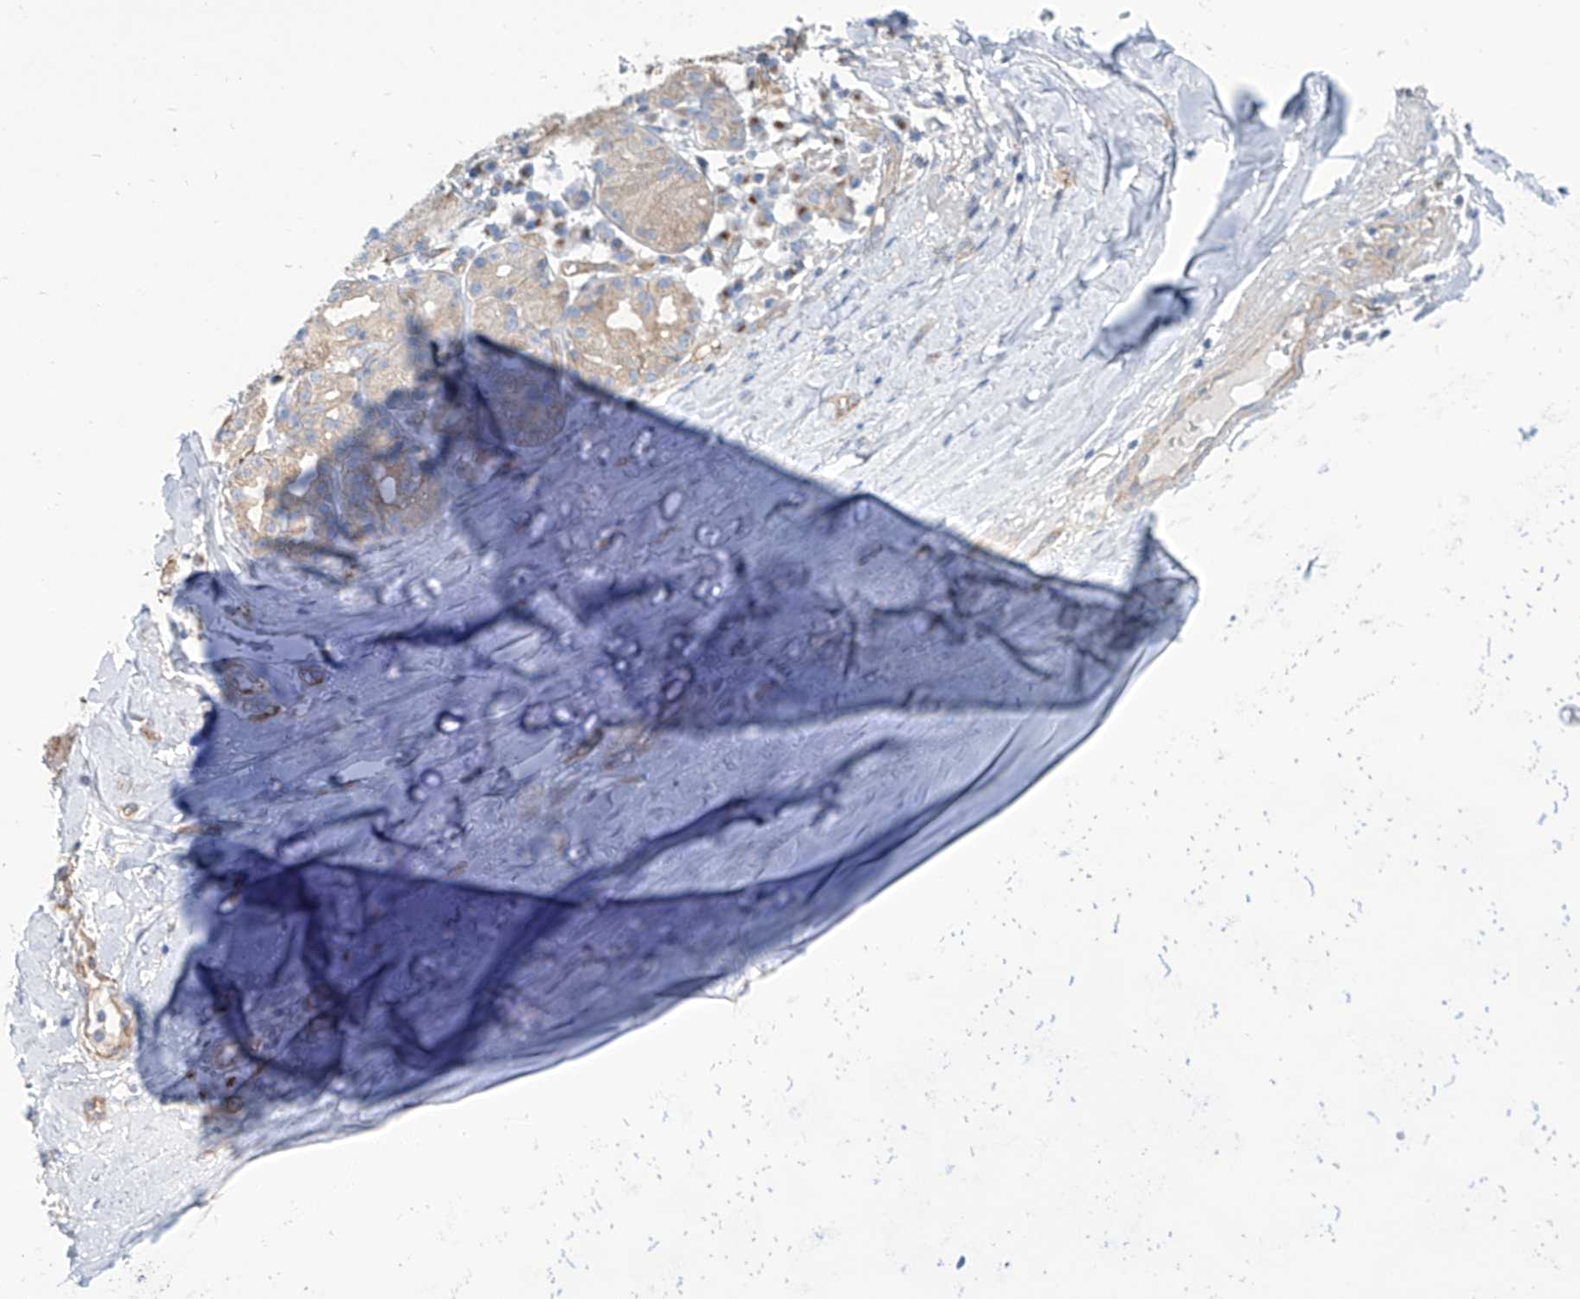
{"staining": {"intensity": "negative", "quantity": "none", "location": "none"}, "tissue": "adipose tissue", "cell_type": "Adipocytes", "image_type": "normal", "snomed": [{"axis": "morphology", "description": "Normal tissue, NOS"}, {"axis": "morphology", "description": "Basal cell carcinoma"}, {"axis": "topography", "description": "Cartilage tissue"}, {"axis": "topography", "description": "Nasopharynx"}, {"axis": "topography", "description": "Oral tissue"}], "caption": "Photomicrograph shows no significant protein positivity in adipocytes of unremarkable adipose tissue. (DAB IHC with hematoxylin counter stain).", "gene": "TMEM209", "patient": {"sex": "female", "age": 77}}